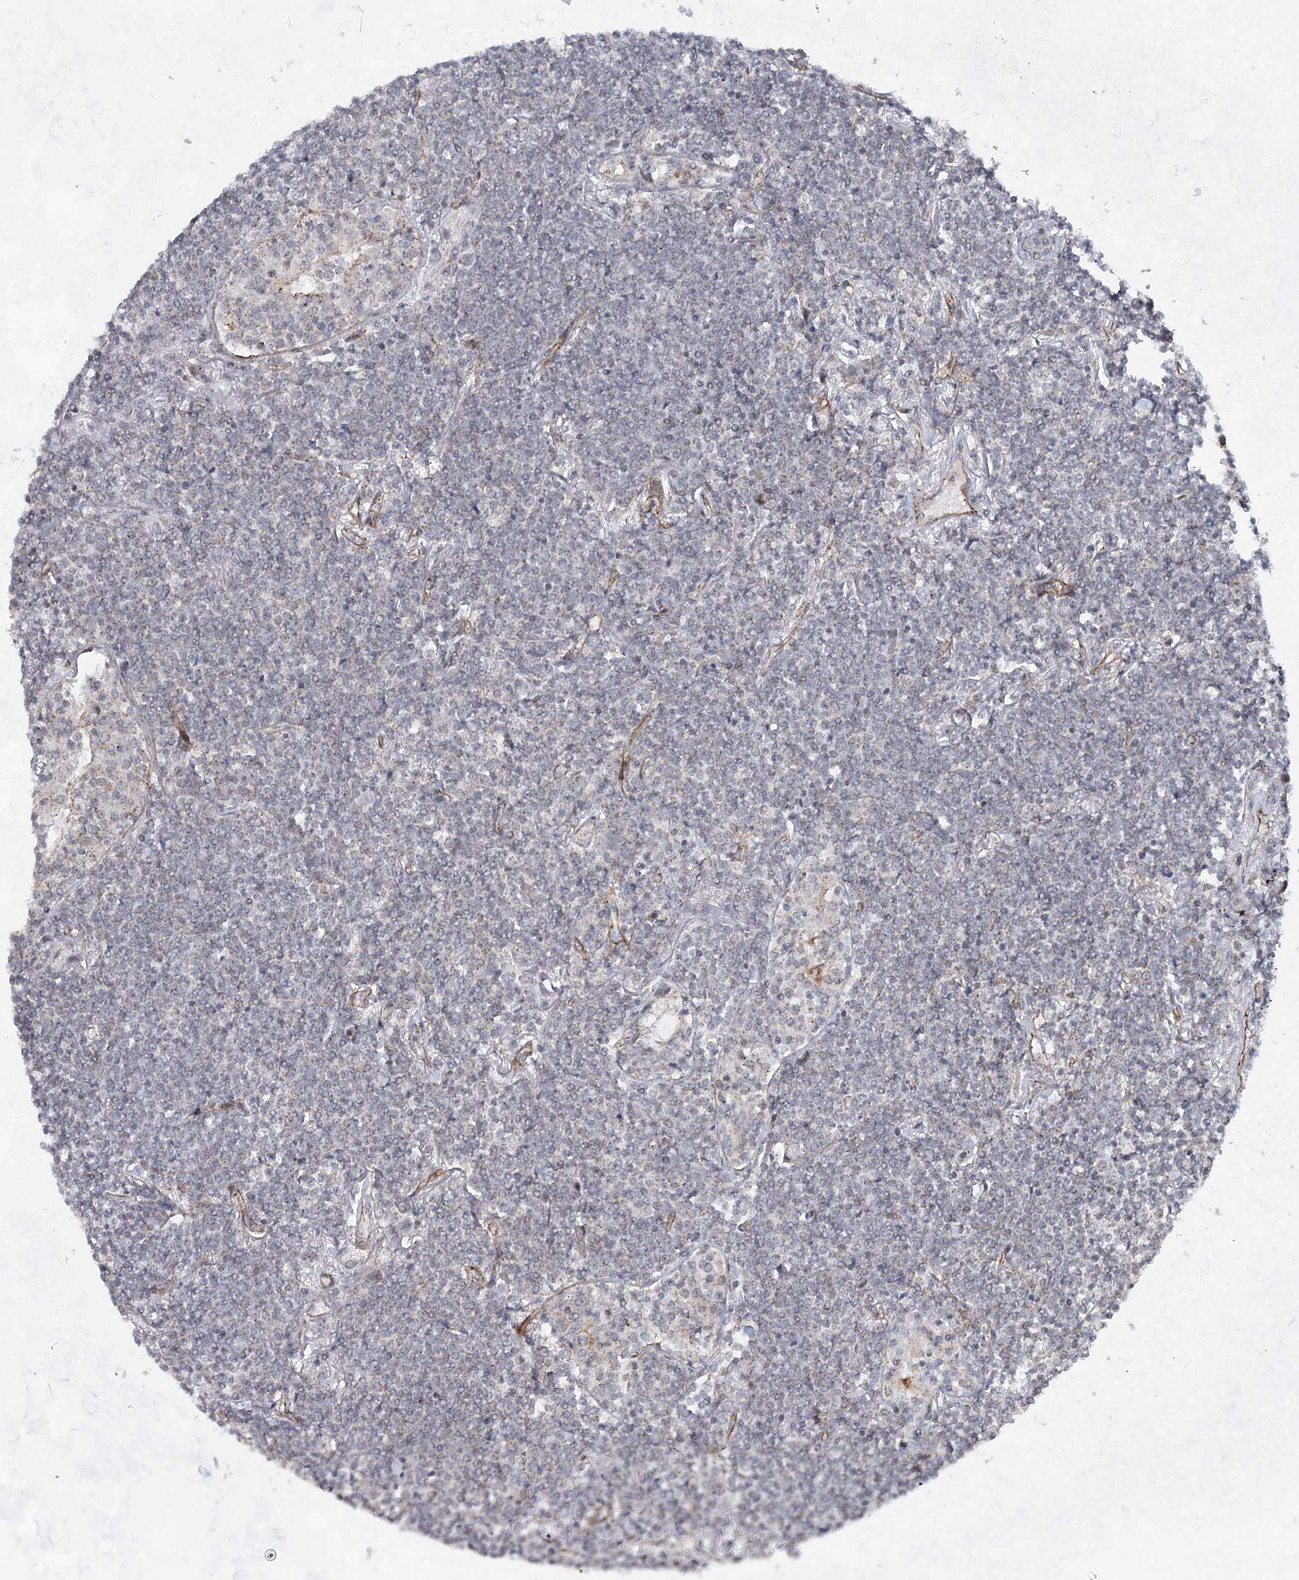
{"staining": {"intensity": "negative", "quantity": "none", "location": "none"}, "tissue": "lymphoma", "cell_type": "Tumor cells", "image_type": "cancer", "snomed": [{"axis": "morphology", "description": "Malignant lymphoma, non-Hodgkin's type, Low grade"}, {"axis": "topography", "description": "Lung"}], "caption": "Immunohistochemistry (IHC) micrograph of neoplastic tissue: human lymphoma stained with DAB (3,3'-diaminobenzidine) shows no significant protein staining in tumor cells.", "gene": "ATL2", "patient": {"sex": "female", "age": 71}}